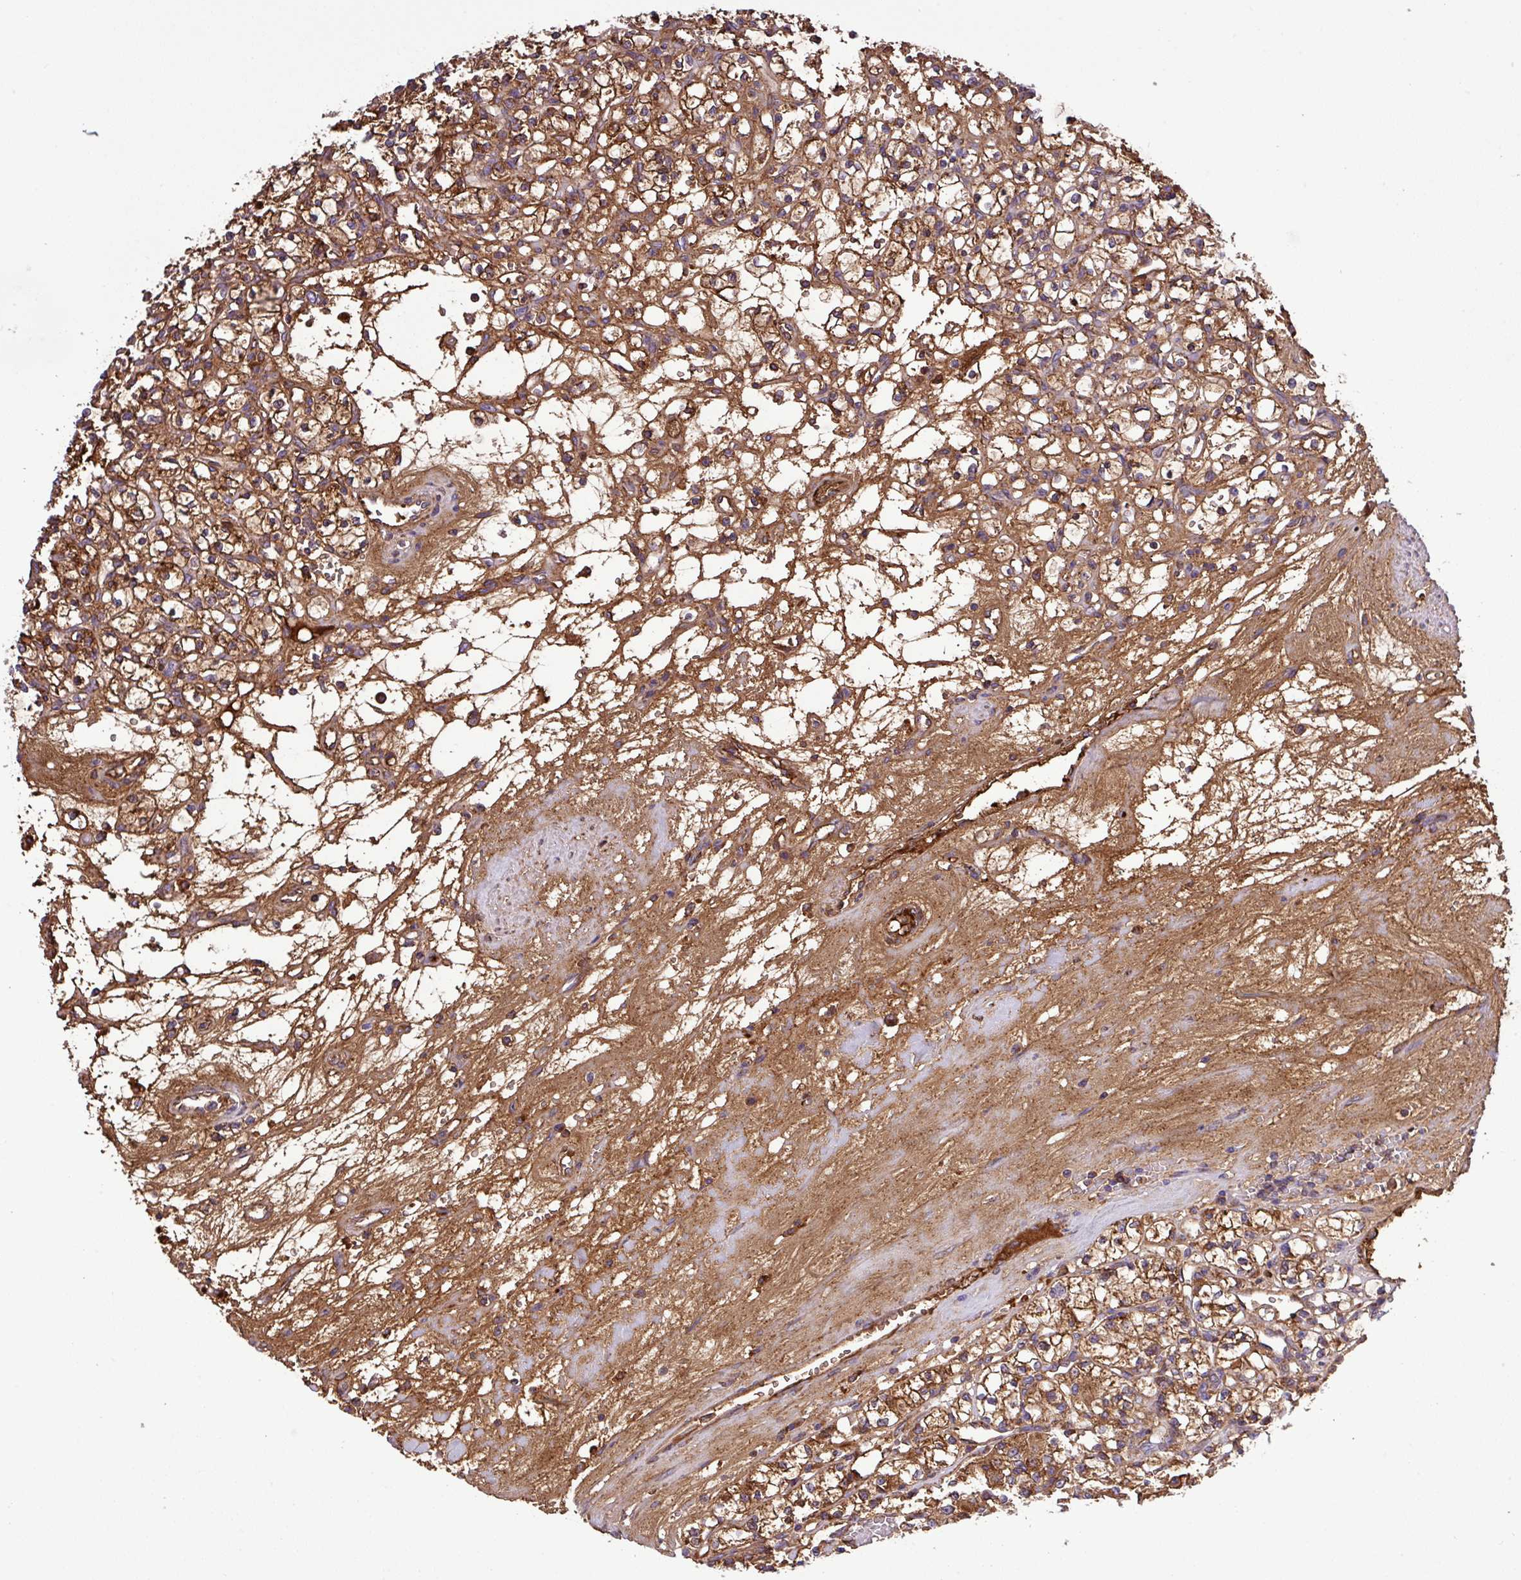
{"staining": {"intensity": "strong", "quantity": ">75%", "location": "cytoplasmic/membranous"}, "tissue": "renal cancer", "cell_type": "Tumor cells", "image_type": "cancer", "snomed": [{"axis": "morphology", "description": "Adenocarcinoma, NOS"}, {"axis": "topography", "description": "Kidney"}], "caption": "Protein analysis of renal cancer (adenocarcinoma) tissue displays strong cytoplasmic/membranous positivity in approximately >75% of tumor cells.", "gene": "CWH43", "patient": {"sex": "female", "age": 59}}